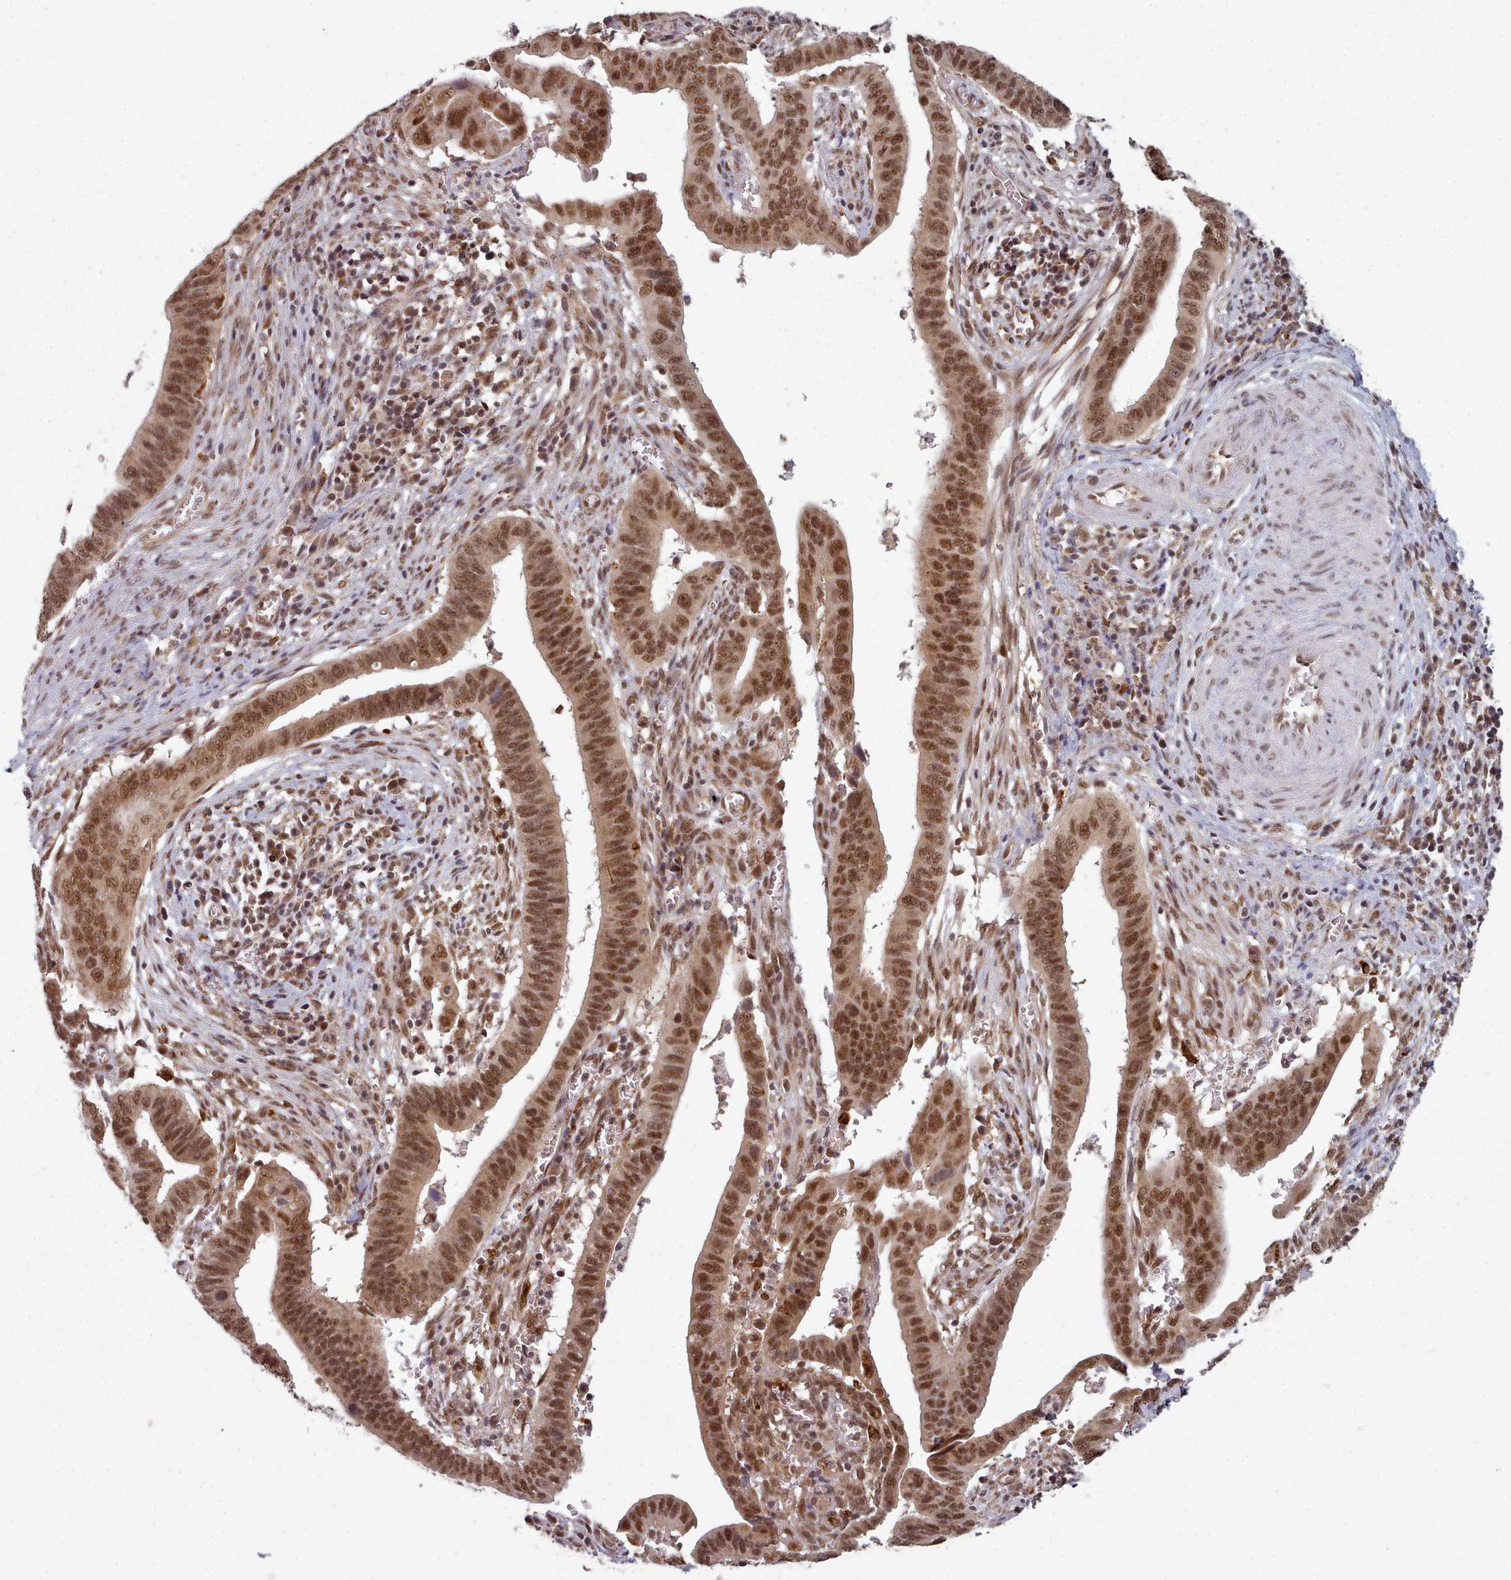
{"staining": {"intensity": "moderate", "quantity": ">75%", "location": "cytoplasmic/membranous,nuclear"}, "tissue": "cervical cancer", "cell_type": "Tumor cells", "image_type": "cancer", "snomed": [{"axis": "morphology", "description": "Adenocarcinoma, NOS"}, {"axis": "topography", "description": "Cervix"}], "caption": "Brown immunohistochemical staining in human adenocarcinoma (cervical) exhibits moderate cytoplasmic/membranous and nuclear staining in approximately >75% of tumor cells.", "gene": "DHX8", "patient": {"sex": "female", "age": 42}}